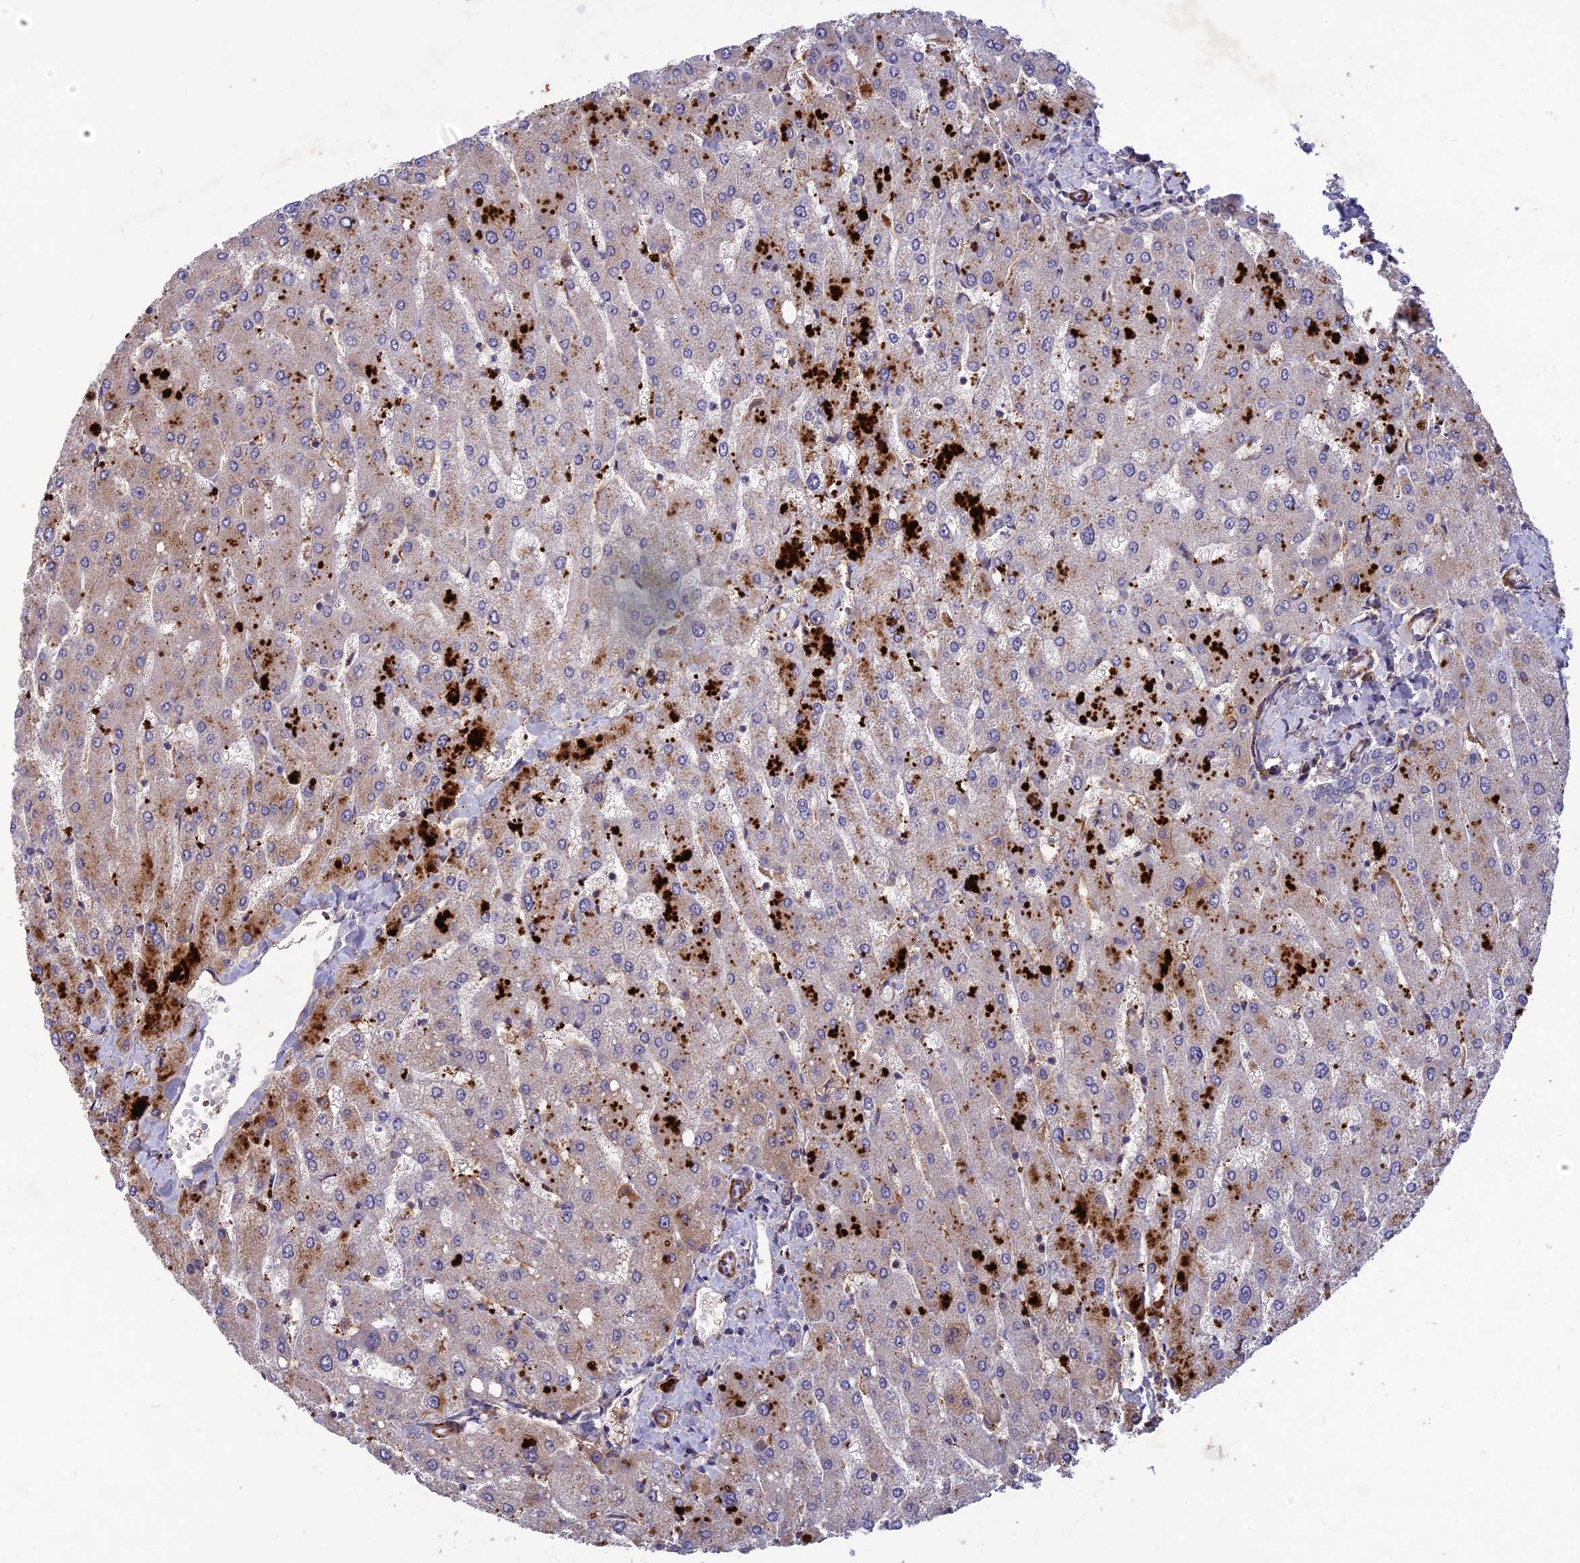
{"staining": {"intensity": "negative", "quantity": "none", "location": "none"}, "tissue": "liver", "cell_type": "Cholangiocytes", "image_type": "normal", "snomed": [{"axis": "morphology", "description": "Normal tissue, NOS"}, {"axis": "topography", "description": "Liver"}], "caption": "The micrograph demonstrates no staining of cholangiocytes in unremarkable liver. (Brightfield microscopy of DAB IHC at high magnification).", "gene": "ADO", "patient": {"sex": "male", "age": 55}}